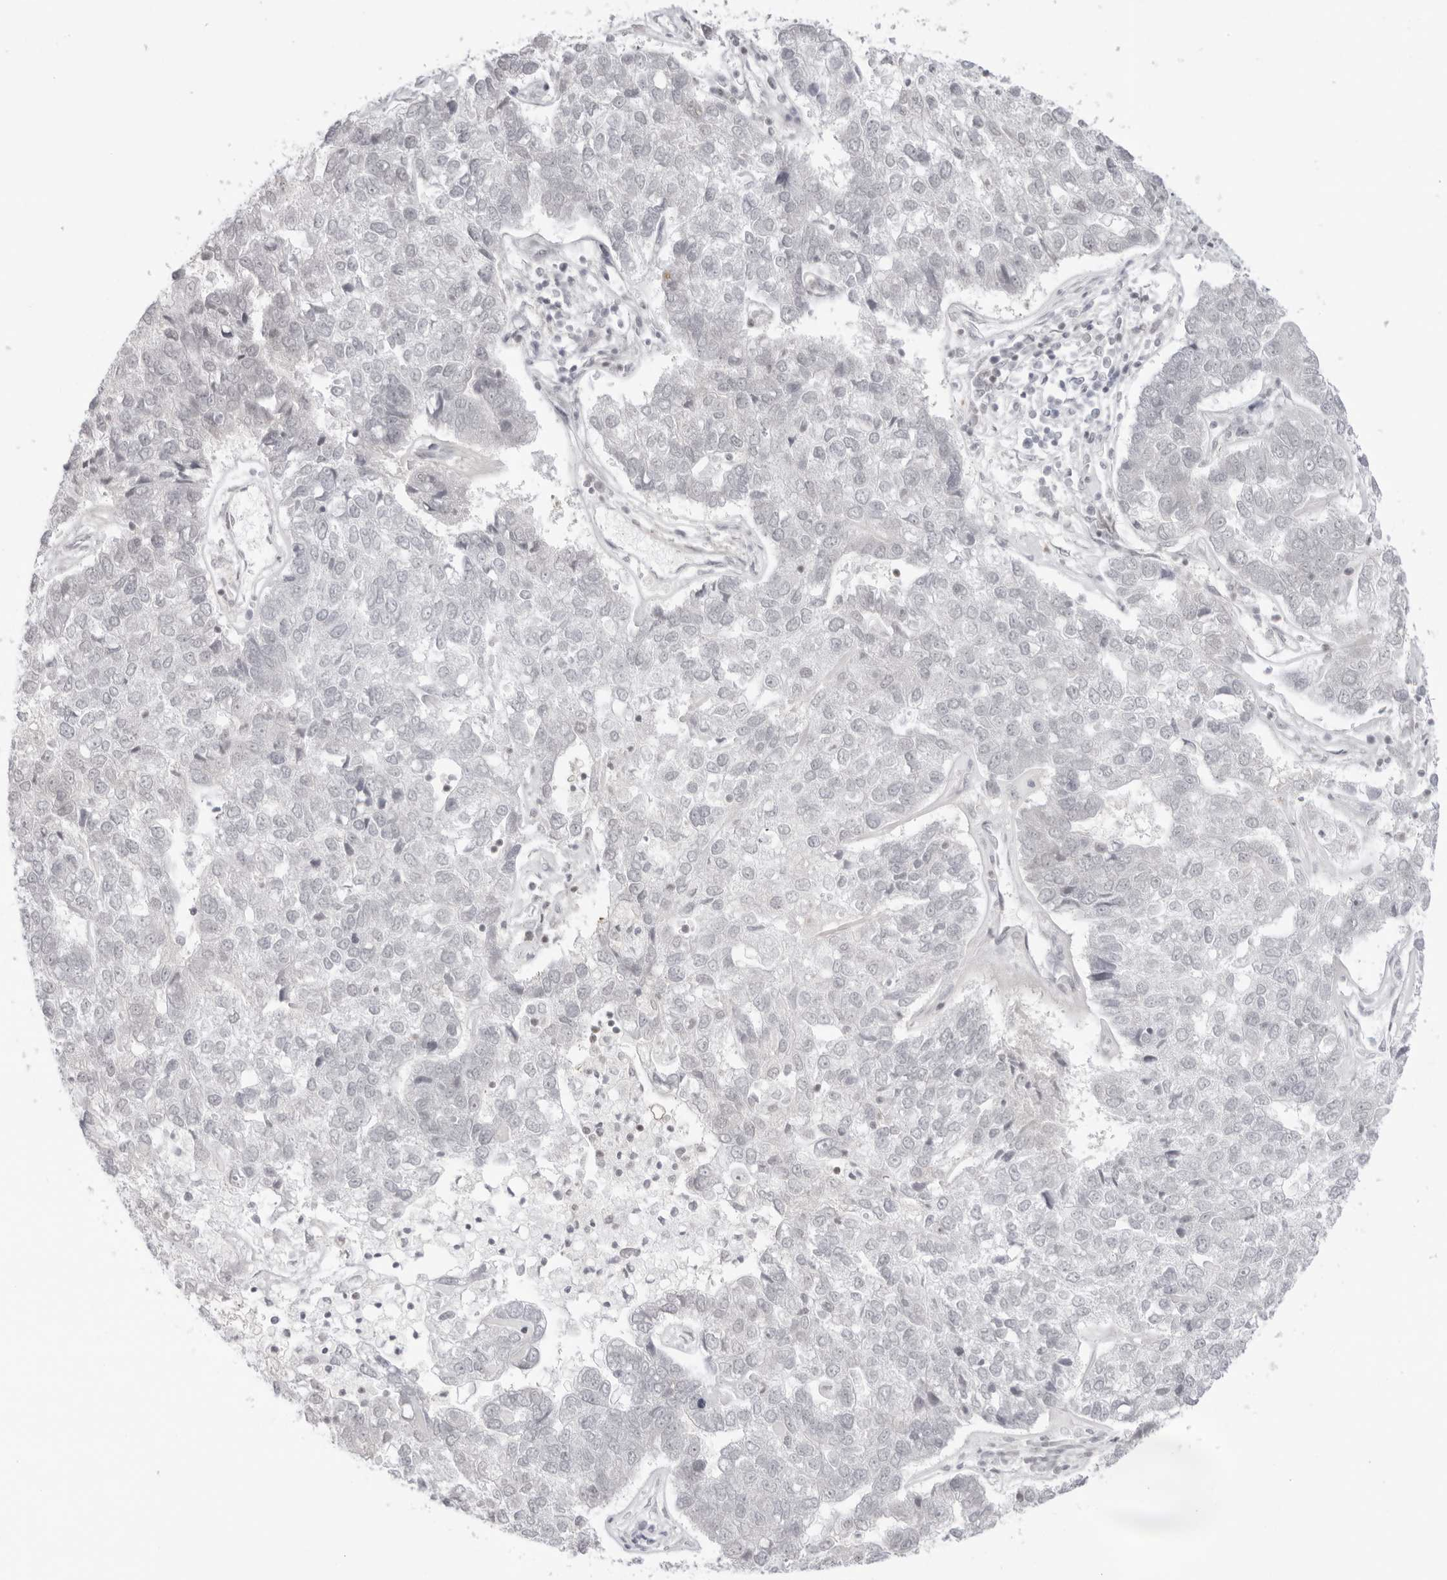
{"staining": {"intensity": "negative", "quantity": "none", "location": "none"}, "tissue": "pancreatic cancer", "cell_type": "Tumor cells", "image_type": "cancer", "snomed": [{"axis": "morphology", "description": "Adenocarcinoma, NOS"}, {"axis": "topography", "description": "Pancreas"}], "caption": "This is an IHC histopathology image of adenocarcinoma (pancreatic). There is no positivity in tumor cells.", "gene": "RNF146", "patient": {"sex": "female", "age": 61}}